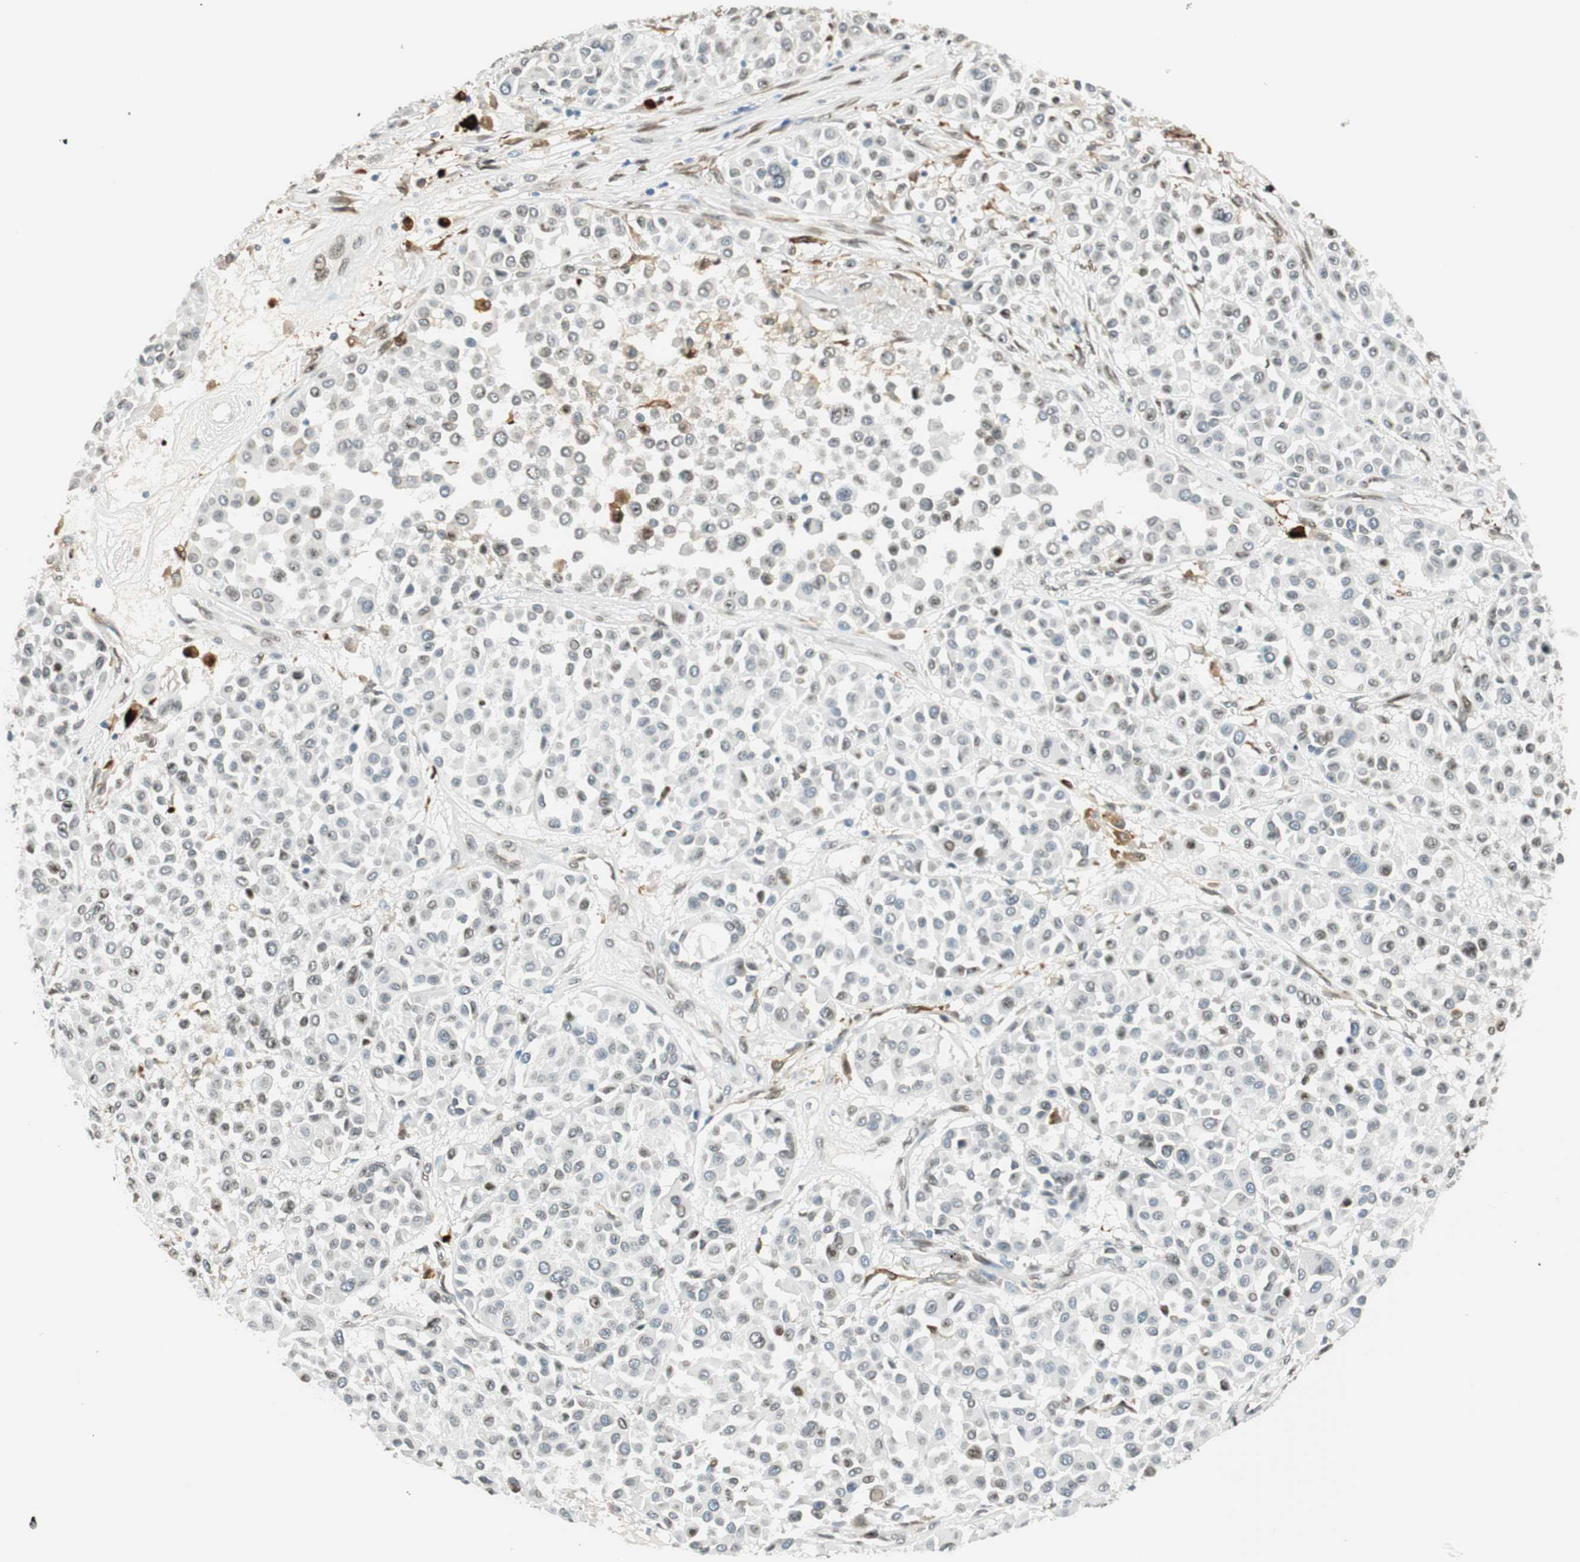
{"staining": {"intensity": "negative", "quantity": "none", "location": "none"}, "tissue": "melanoma", "cell_type": "Tumor cells", "image_type": "cancer", "snomed": [{"axis": "morphology", "description": "Malignant melanoma, Metastatic site"}, {"axis": "topography", "description": "Soft tissue"}], "caption": "There is no significant expression in tumor cells of malignant melanoma (metastatic site).", "gene": "TMEM260", "patient": {"sex": "male", "age": 41}}